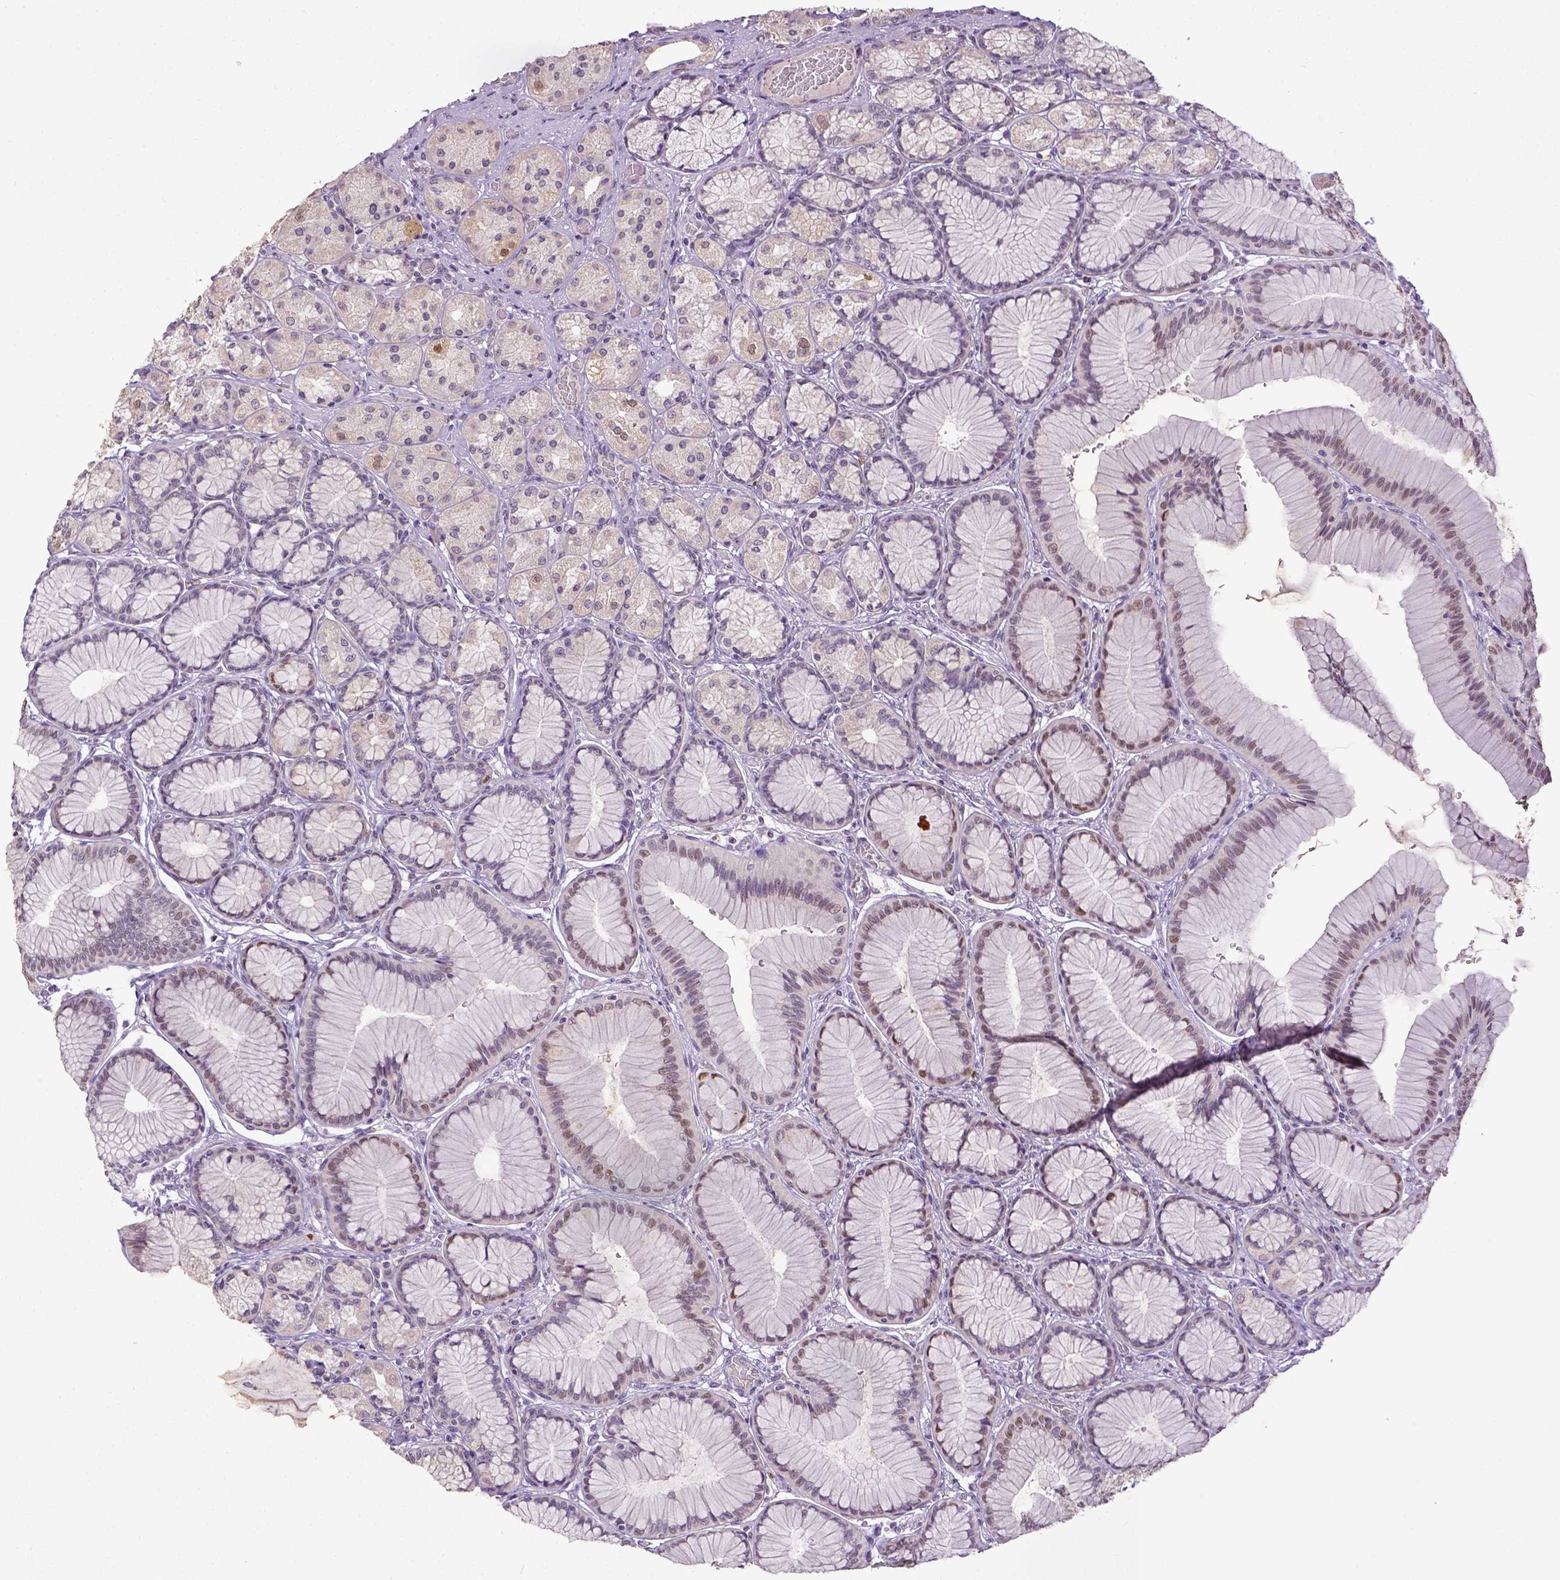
{"staining": {"intensity": "moderate", "quantity": "<25%", "location": "nuclear"}, "tissue": "stomach", "cell_type": "Glandular cells", "image_type": "normal", "snomed": [{"axis": "morphology", "description": "Normal tissue, NOS"}, {"axis": "morphology", "description": "Adenocarcinoma, NOS"}, {"axis": "morphology", "description": "Adenocarcinoma, High grade"}, {"axis": "topography", "description": "Stomach, upper"}, {"axis": "topography", "description": "Stomach"}], "caption": "This is a histology image of immunohistochemistry staining of benign stomach, which shows moderate expression in the nuclear of glandular cells.", "gene": "CDKN1A", "patient": {"sex": "female", "age": 65}}